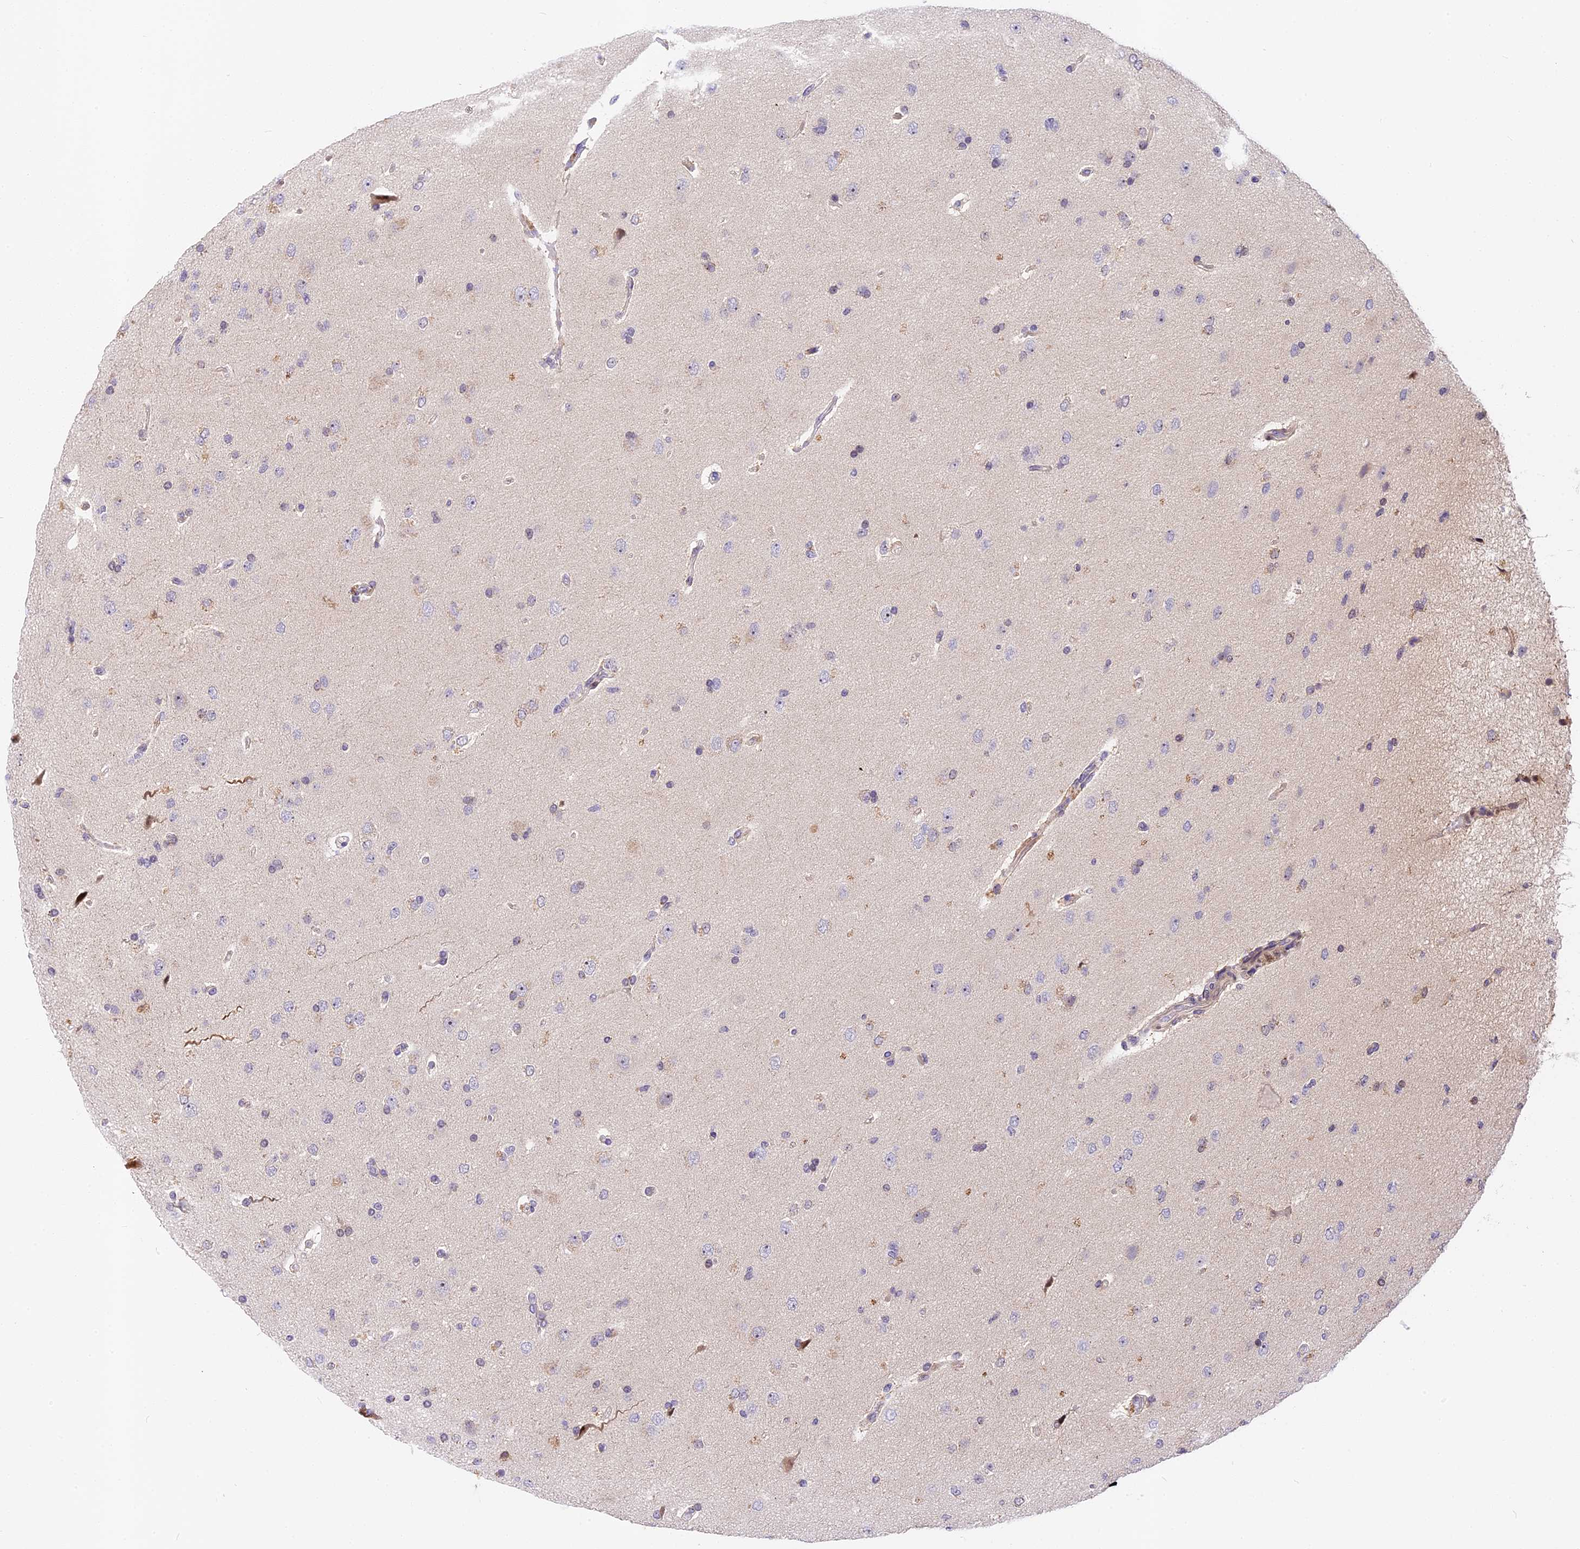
{"staining": {"intensity": "negative", "quantity": "none", "location": "none"}, "tissue": "glioma", "cell_type": "Tumor cells", "image_type": "cancer", "snomed": [{"axis": "morphology", "description": "Glioma, malignant, High grade"}, {"axis": "topography", "description": "Brain"}], "caption": "Human glioma stained for a protein using immunohistochemistry demonstrates no positivity in tumor cells.", "gene": "MIDN", "patient": {"sex": "male", "age": 72}}